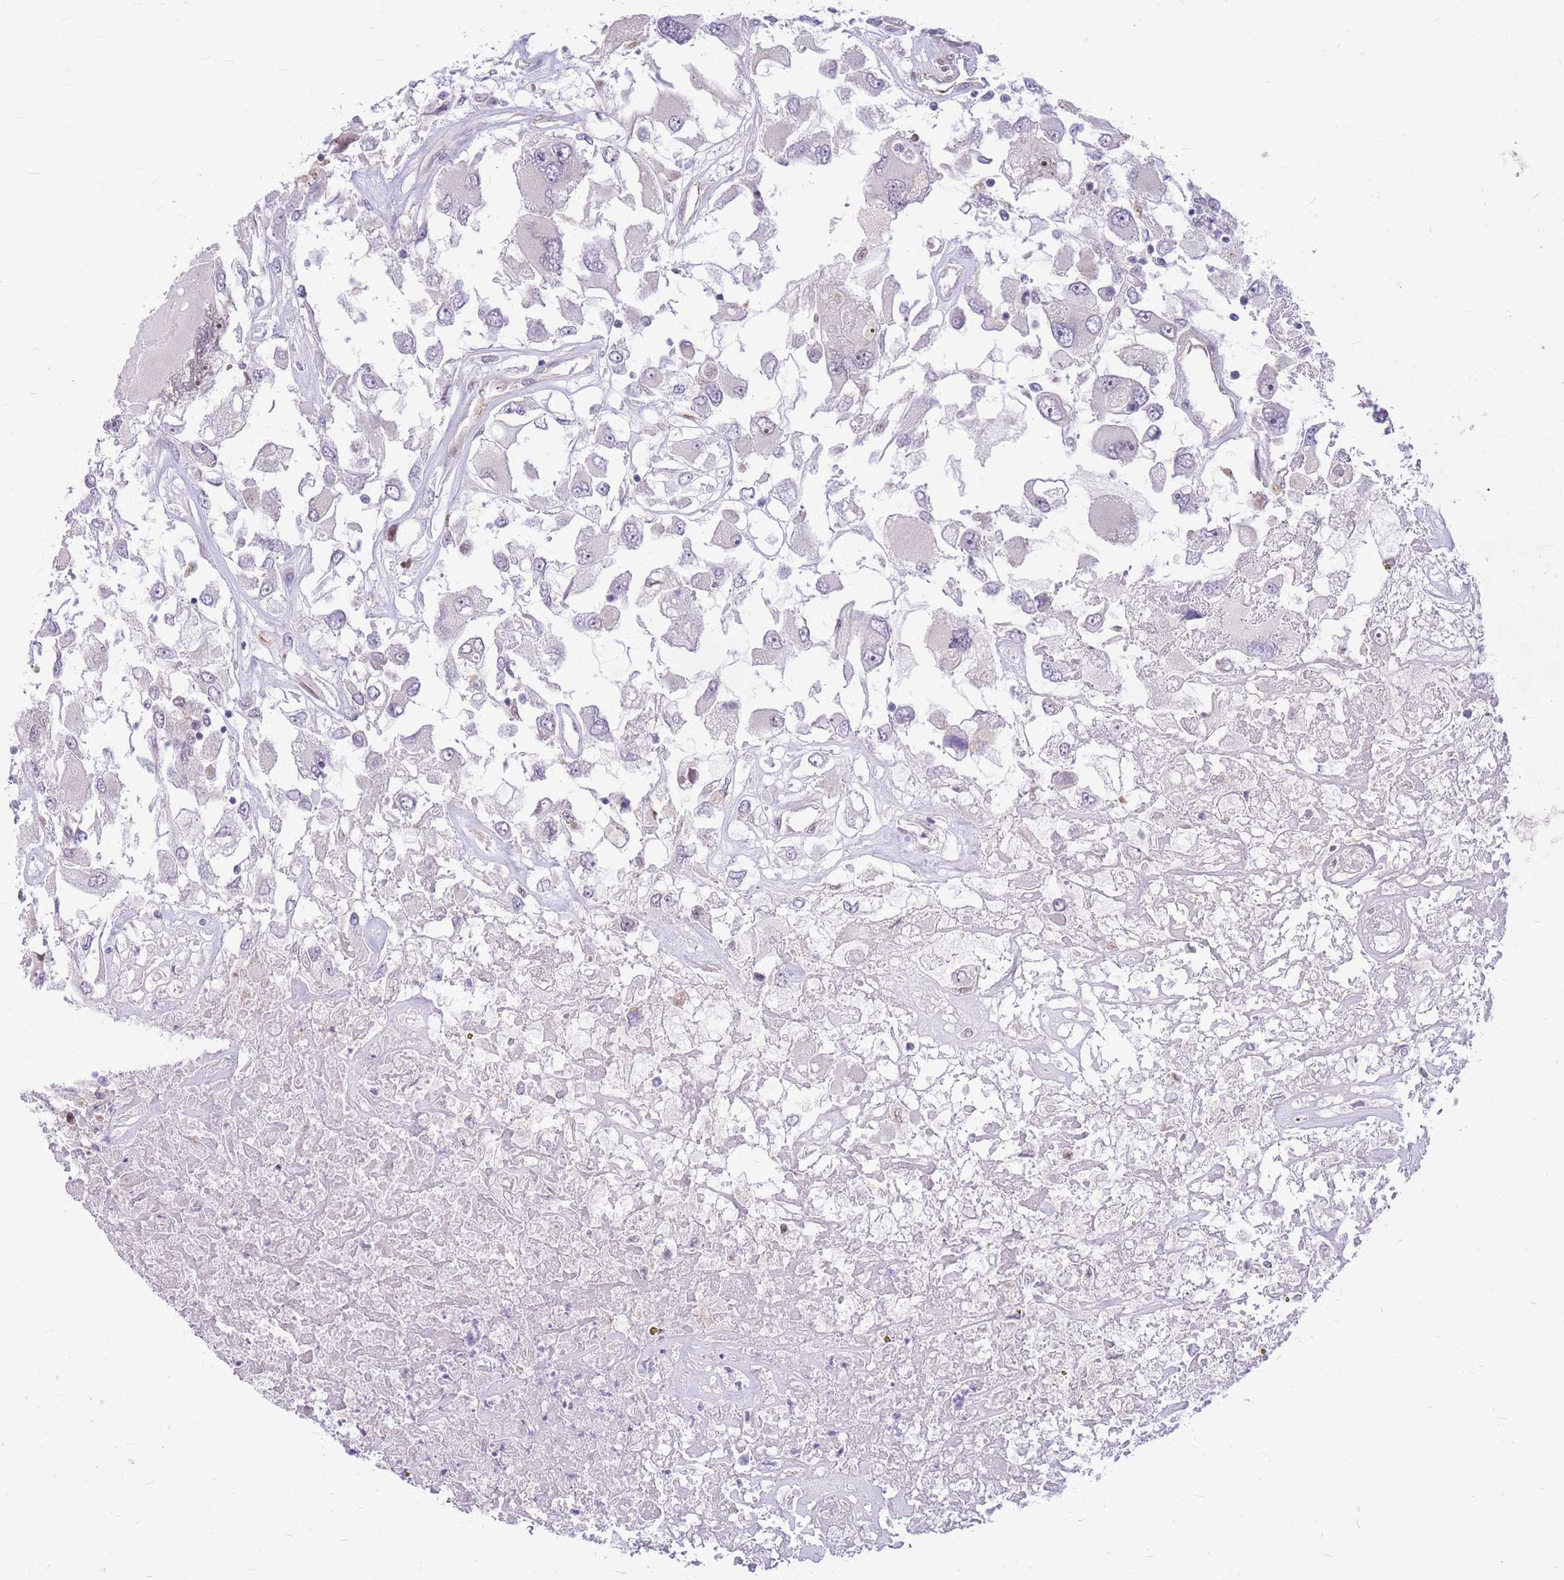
{"staining": {"intensity": "negative", "quantity": "none", "location": "none"}, "tissue": "renal cancer", "cell_type": "Tumor cells", "image_type": "cancer", "snomed": [{"axis": "morphology", "description": "Adenocarcinoma, NOS"}, {"axis": "topography", "description": "Kidney"}], "caption": "Photomicrograph shows no significant protein positivity in tumor cells of renal cancer. (DAB (3,3'-diaminobenzidine) IHC, high magnification).", "gene": "ERCC2", "patient": {"sex": "female", "age": 52}}